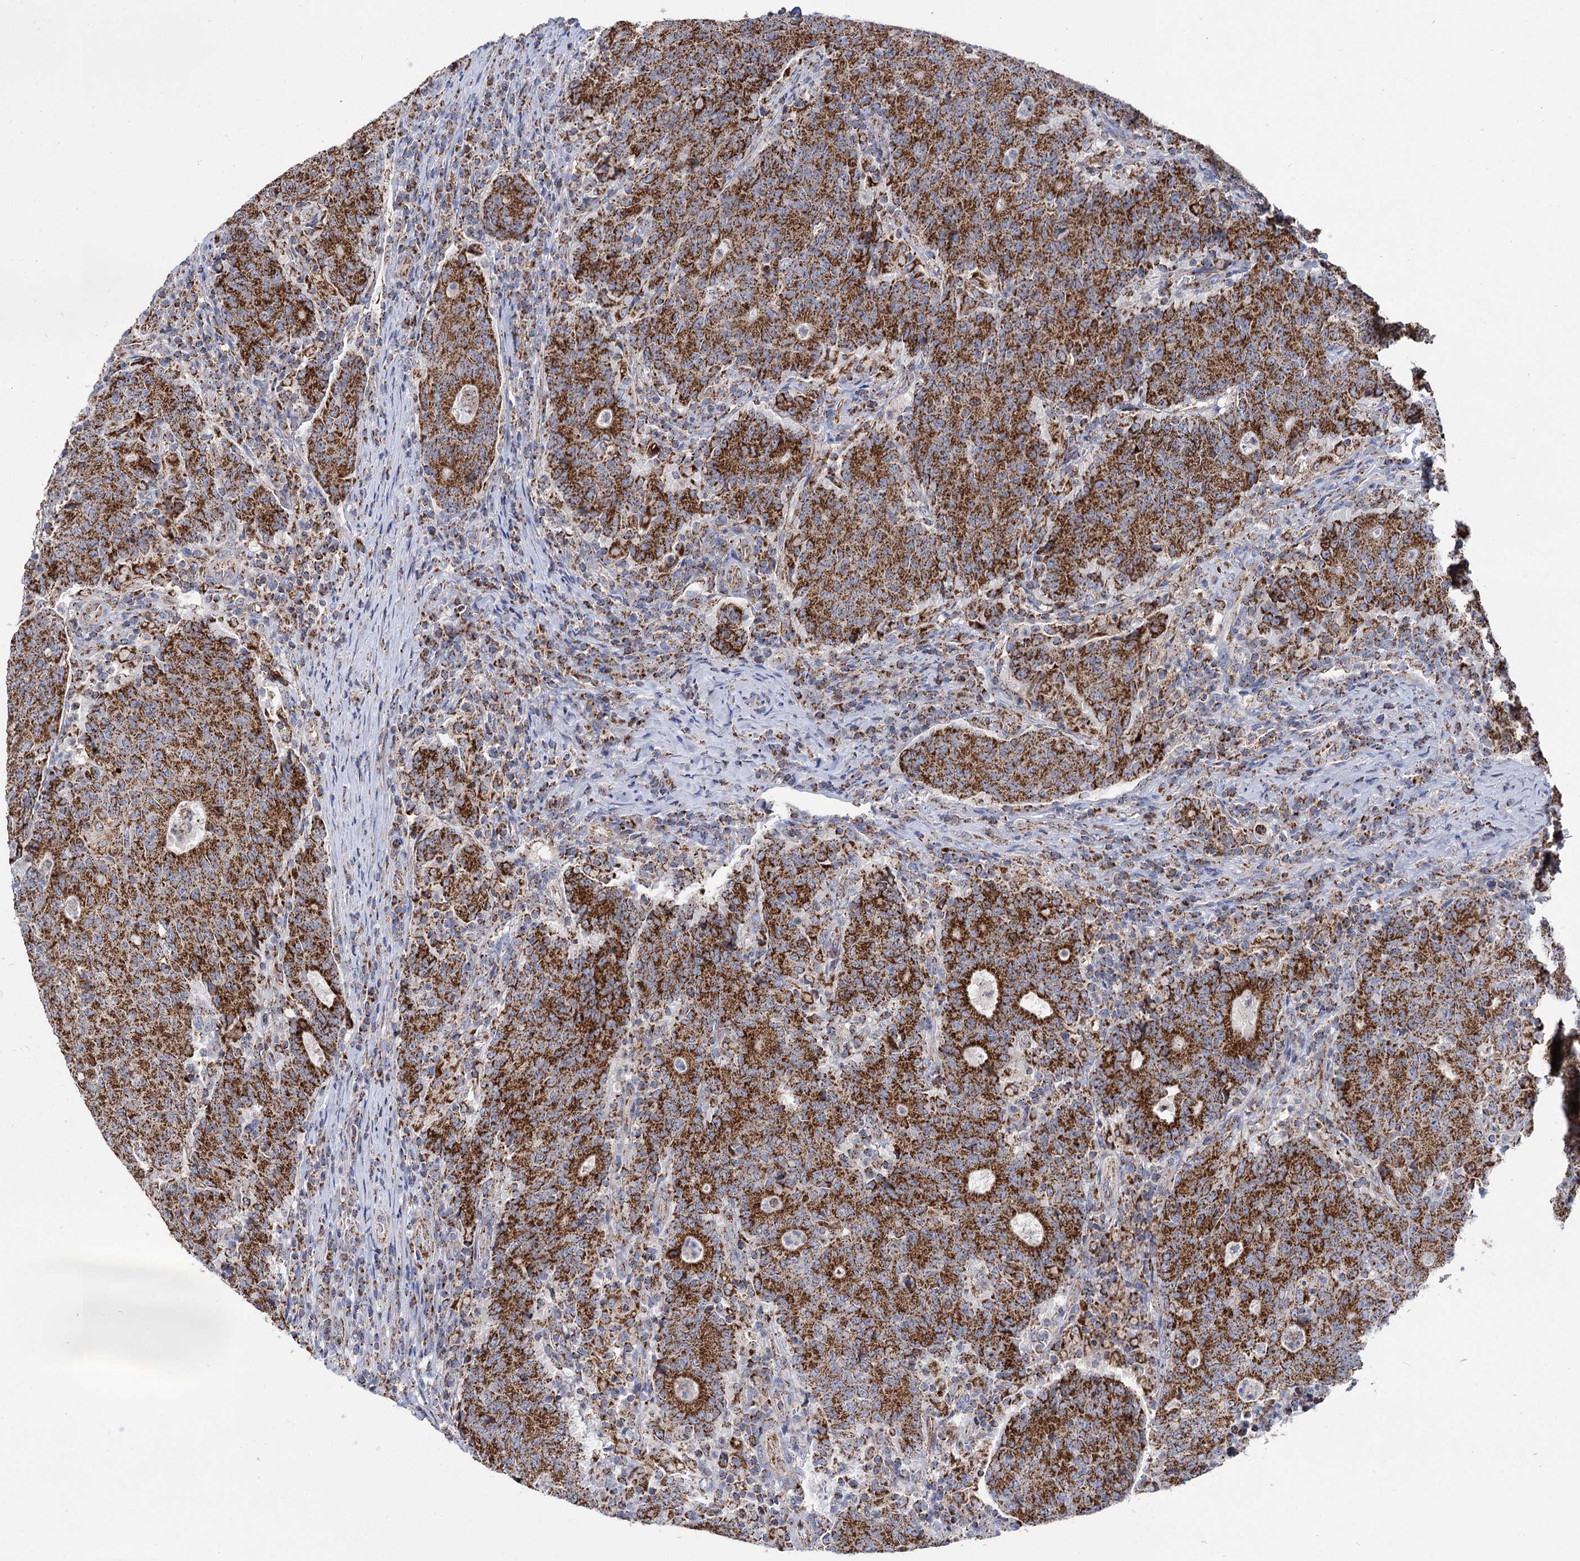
{"staining": {"intensity": "strong", "quantity": ">75%", "location": "cytoplasmic/membranous"}, "tissue": "colorectal cancer", "cell_type": "Tumor cells", "image_type": "cancer", "snomed": [{"axis": "morphology", "description": "Adenocarcinoma, NOS"}, {"axis": "topography", "description": "Colon"}], "caption": "Colorectal adenocarcinoma stained with DAB (3,3'-diaminobenzidine) immunohistochemistry reveals high levels of strong cytoplasmic/membranous positivity in approximately >75% of tumor cells.", "gene": "ABHD10", "patient": {"sex": "female", "age": 75}}